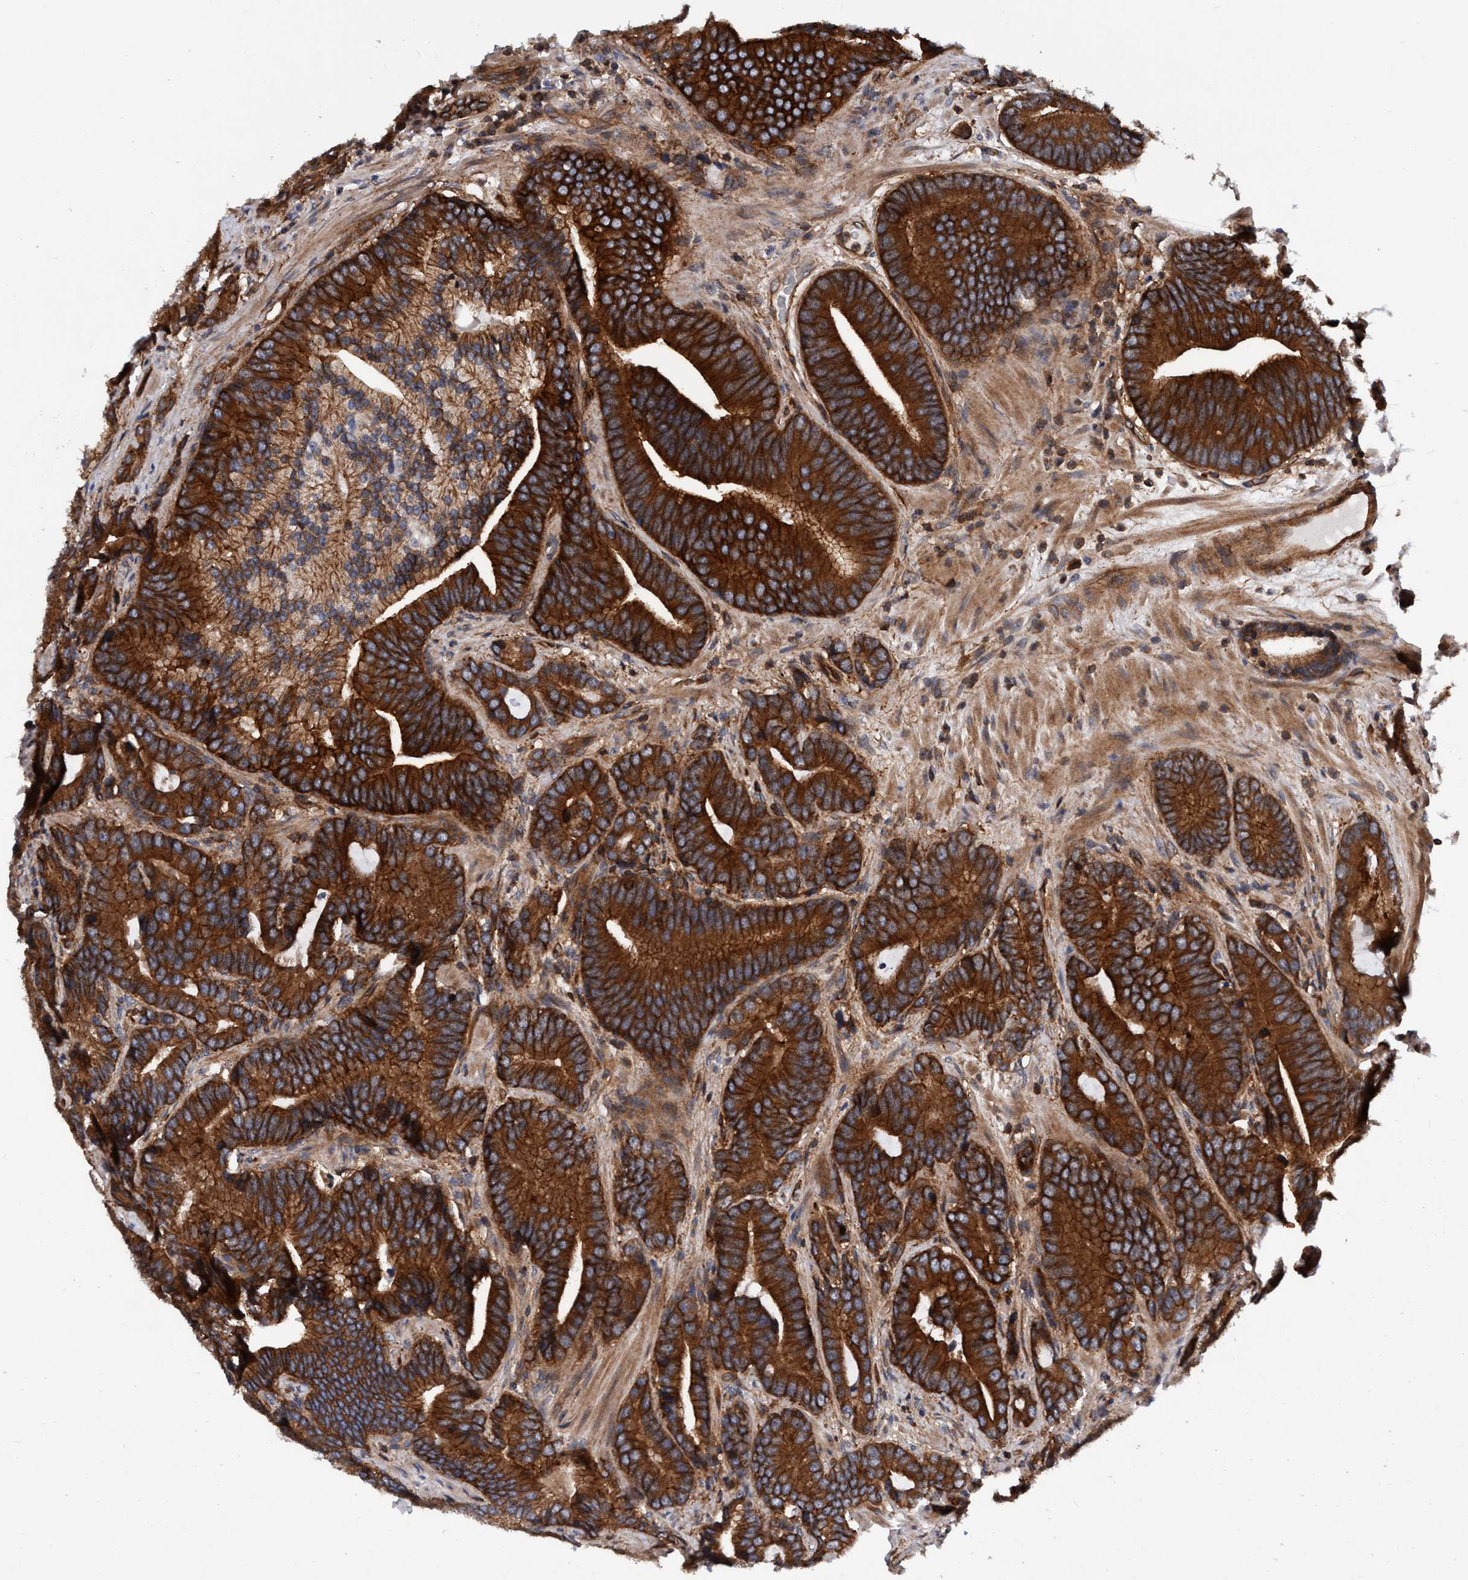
{"staining": {"intensity": "strong", "quantity": ">75%", "location": "cytoplasmic/membranous"}, "tissue": "prostate cancer", "cell_type": "Tumor cells", "image_type": "cancer", "snomed": [{"axis": "morphology", "description": "Adenocarcinoma, High grade"}, {"axis": "topography", "description": "Prostate"}], "caption": "Human prostate cancer stained for a protein (brown) shows strong cytoplasmic/membranous positive expression in approximately >75% of tumor cells.", "gene": "MCM3AP", "patient": {"sex": "male", "age": 55}}